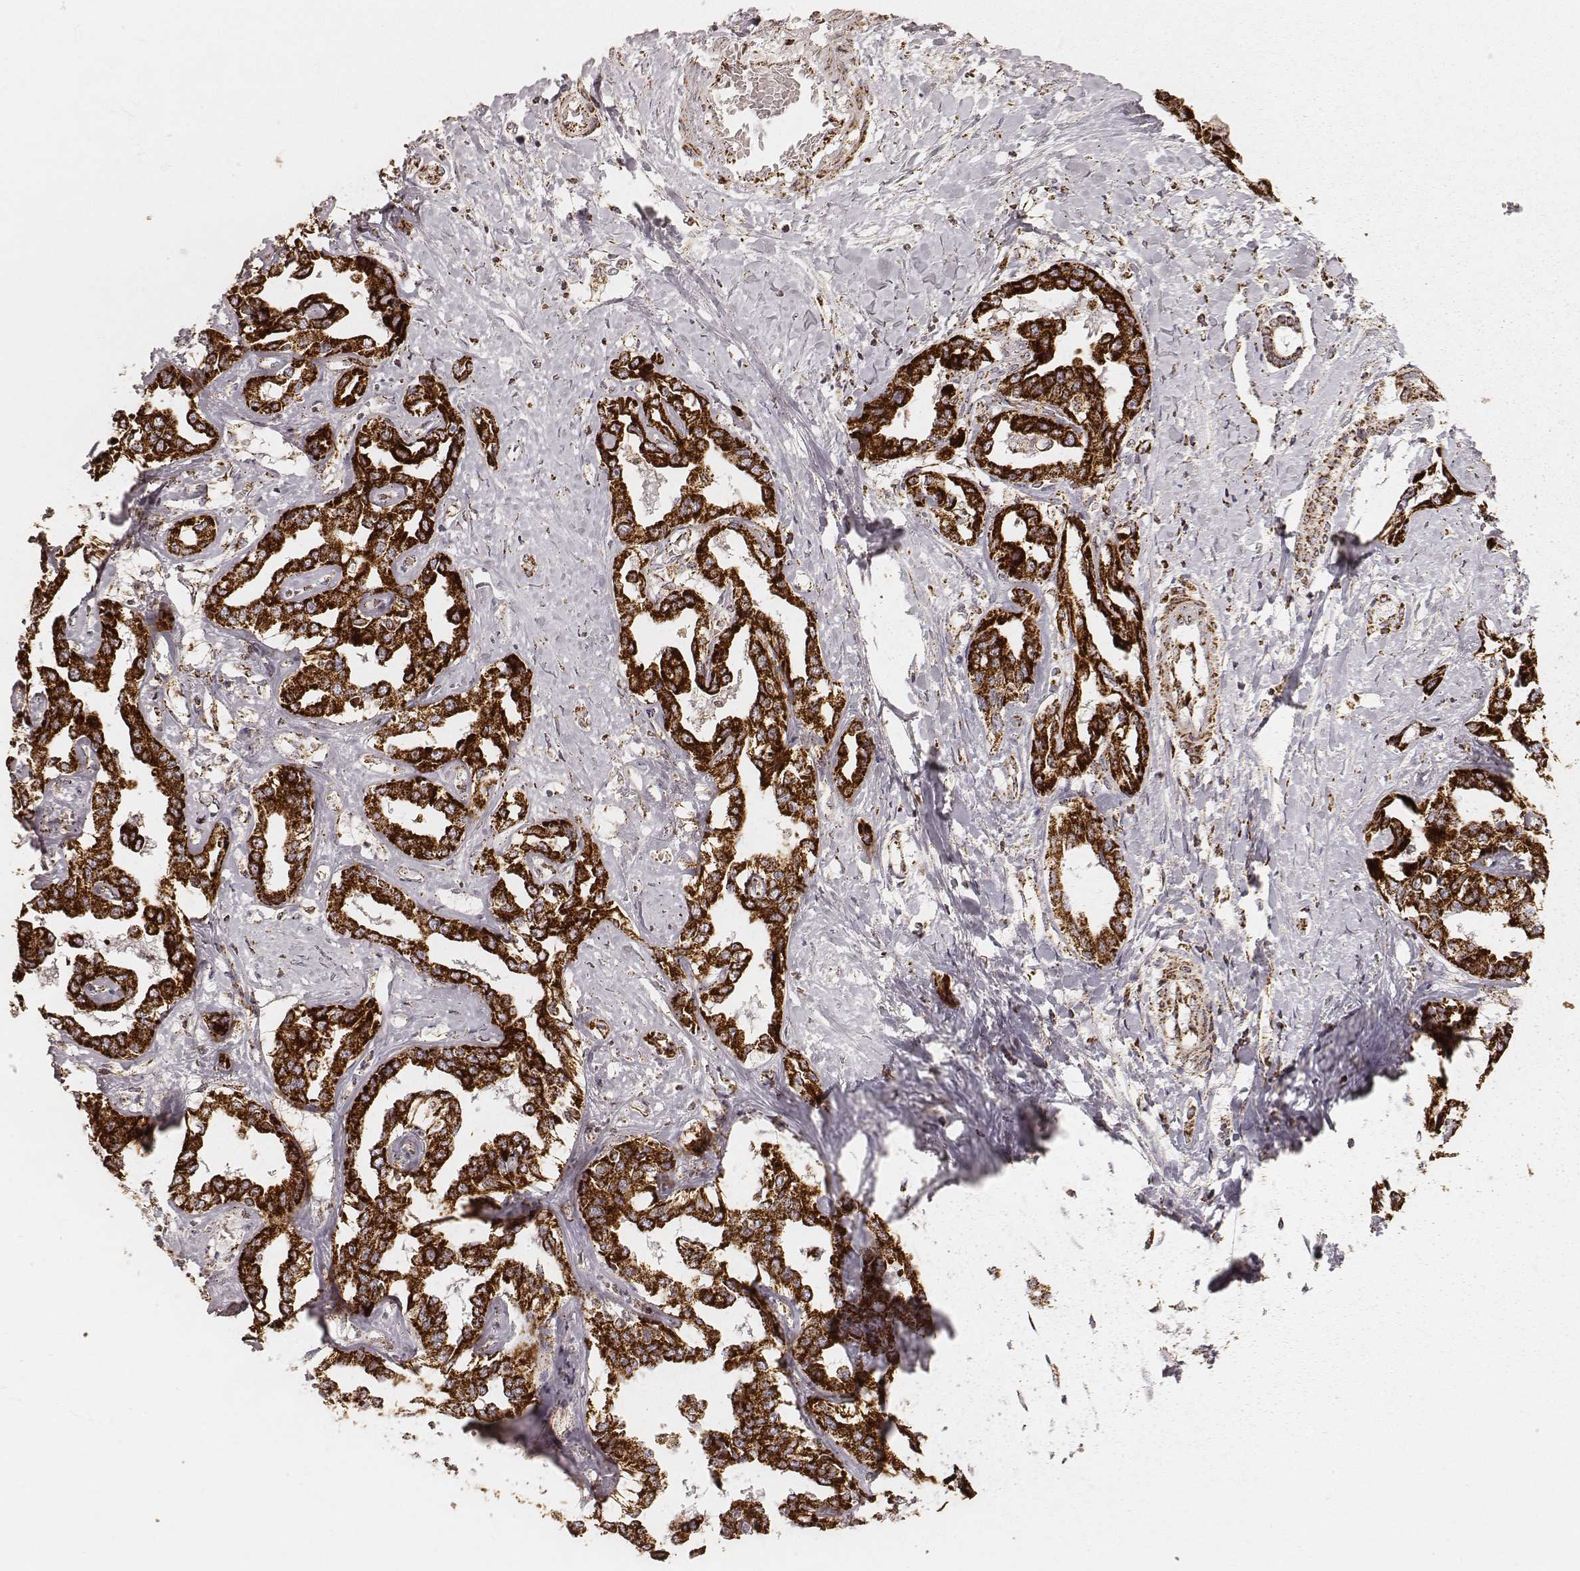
{"staining": {"intensity": "strong", "quantity": ">75%", "location": "cytoplasmic/membranous"}, "tissue": "liver cancer", "cell_type": "Tumor cells", "image_type": "cancer", "snomed": [{"axis": "morphology", "description": "Cholangiocarcinoma"}, {"axis": "topography", "description": "Liver"}], "caption": "The immunohistochemical stain labels strong cytoplasmic/membranous staining in tumor cells of liver cholangiocarcinoma tissue.", "gene": "CS", "patient": {"sex": "male", "age": 59}}